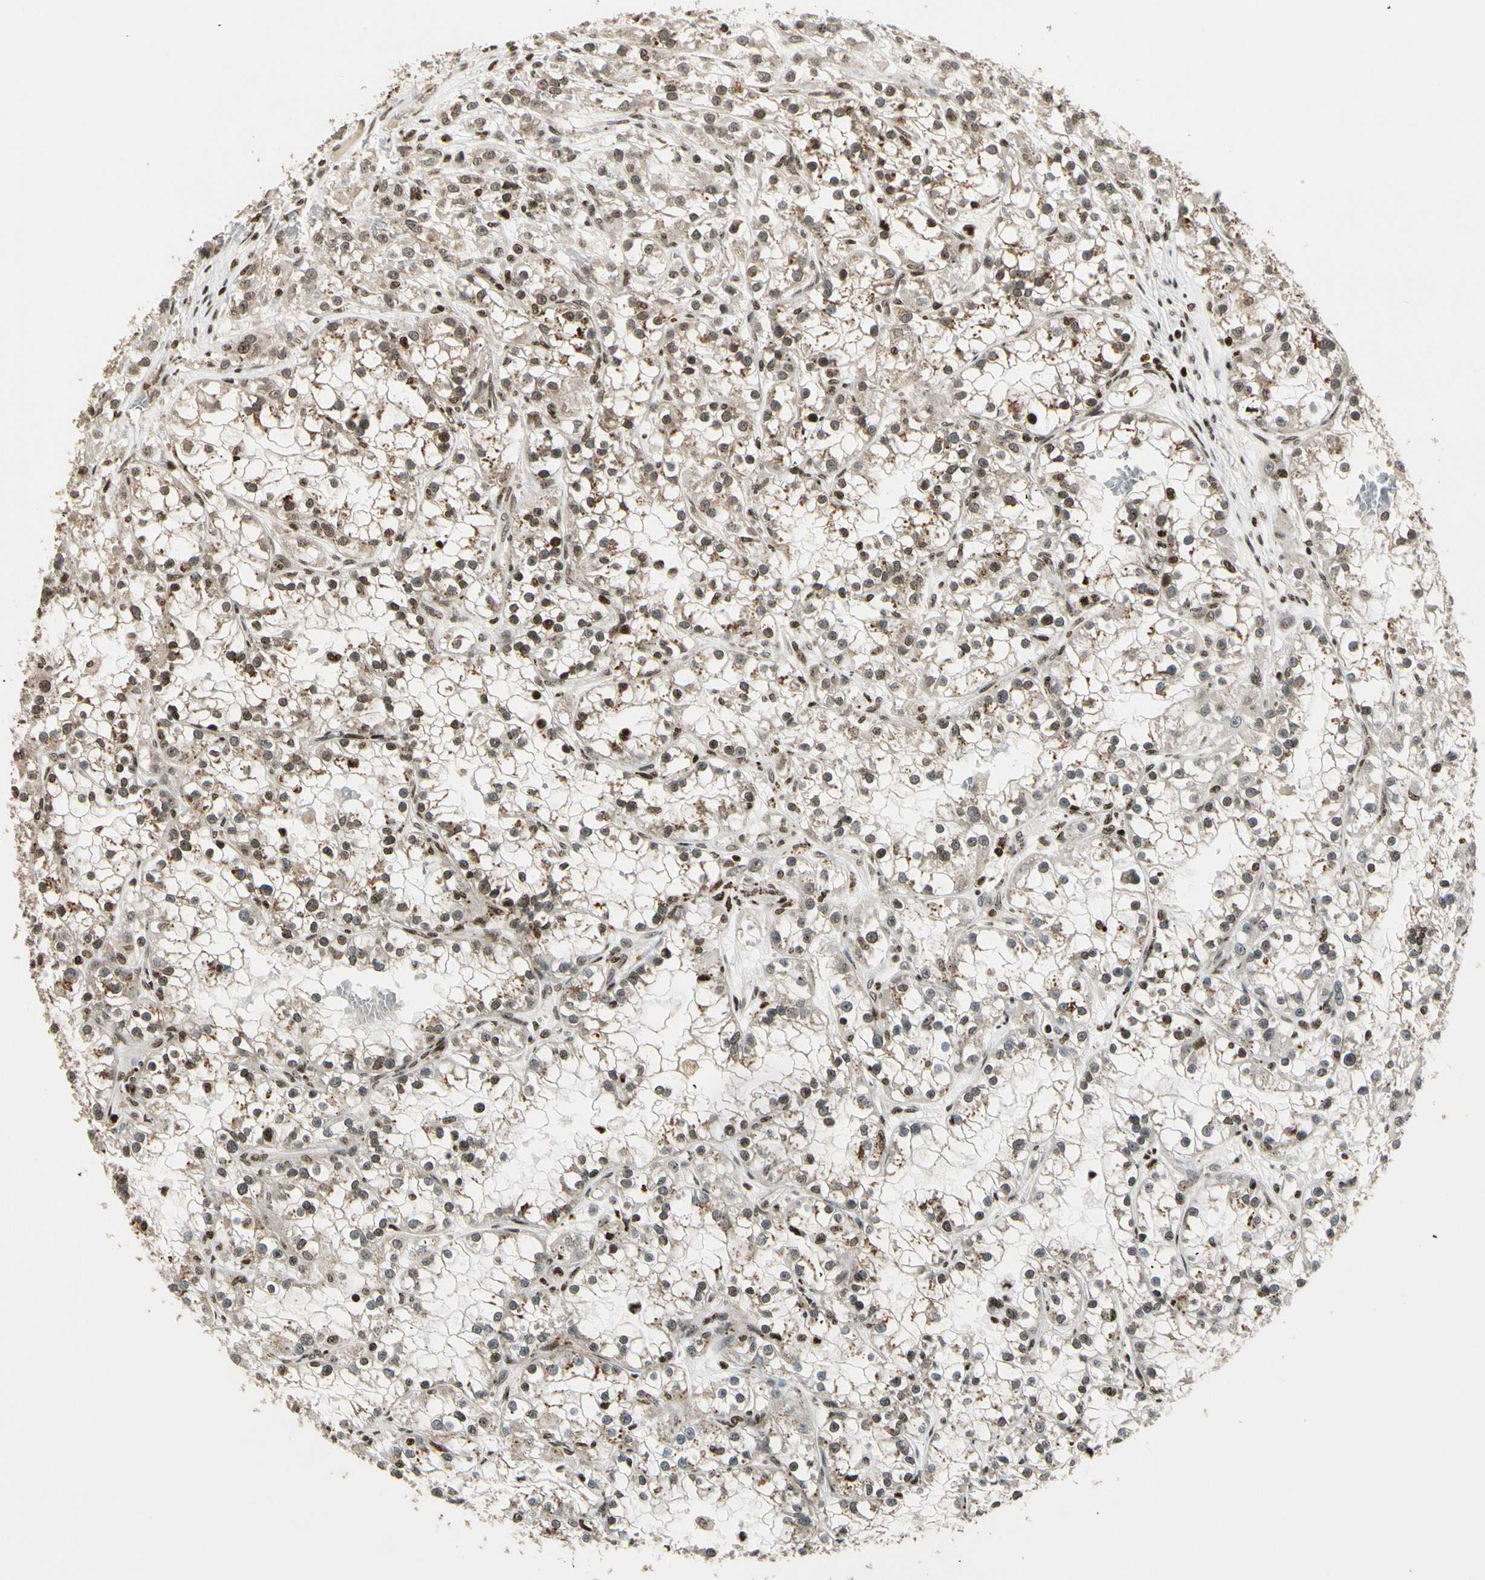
{"staining": {"intensity": "weak", "quantity": ">75%", "location": "nuclear"}, "tissue": "renal cancer", "cell_type": "Tumor cells", "image_type": "cancer", "snomed": [{"axis": "morphology", "description": "Adenocarcinoma, NOS"}, {"axis": "topography", "description": "Kidney"}], "caption": "Weak nuclear protein staining is identified in approximately >75% of tumor cells in renal adenocarcinoma.", "gene": "TSHZ3", "patient": {"sex": "female", "age": 52}}